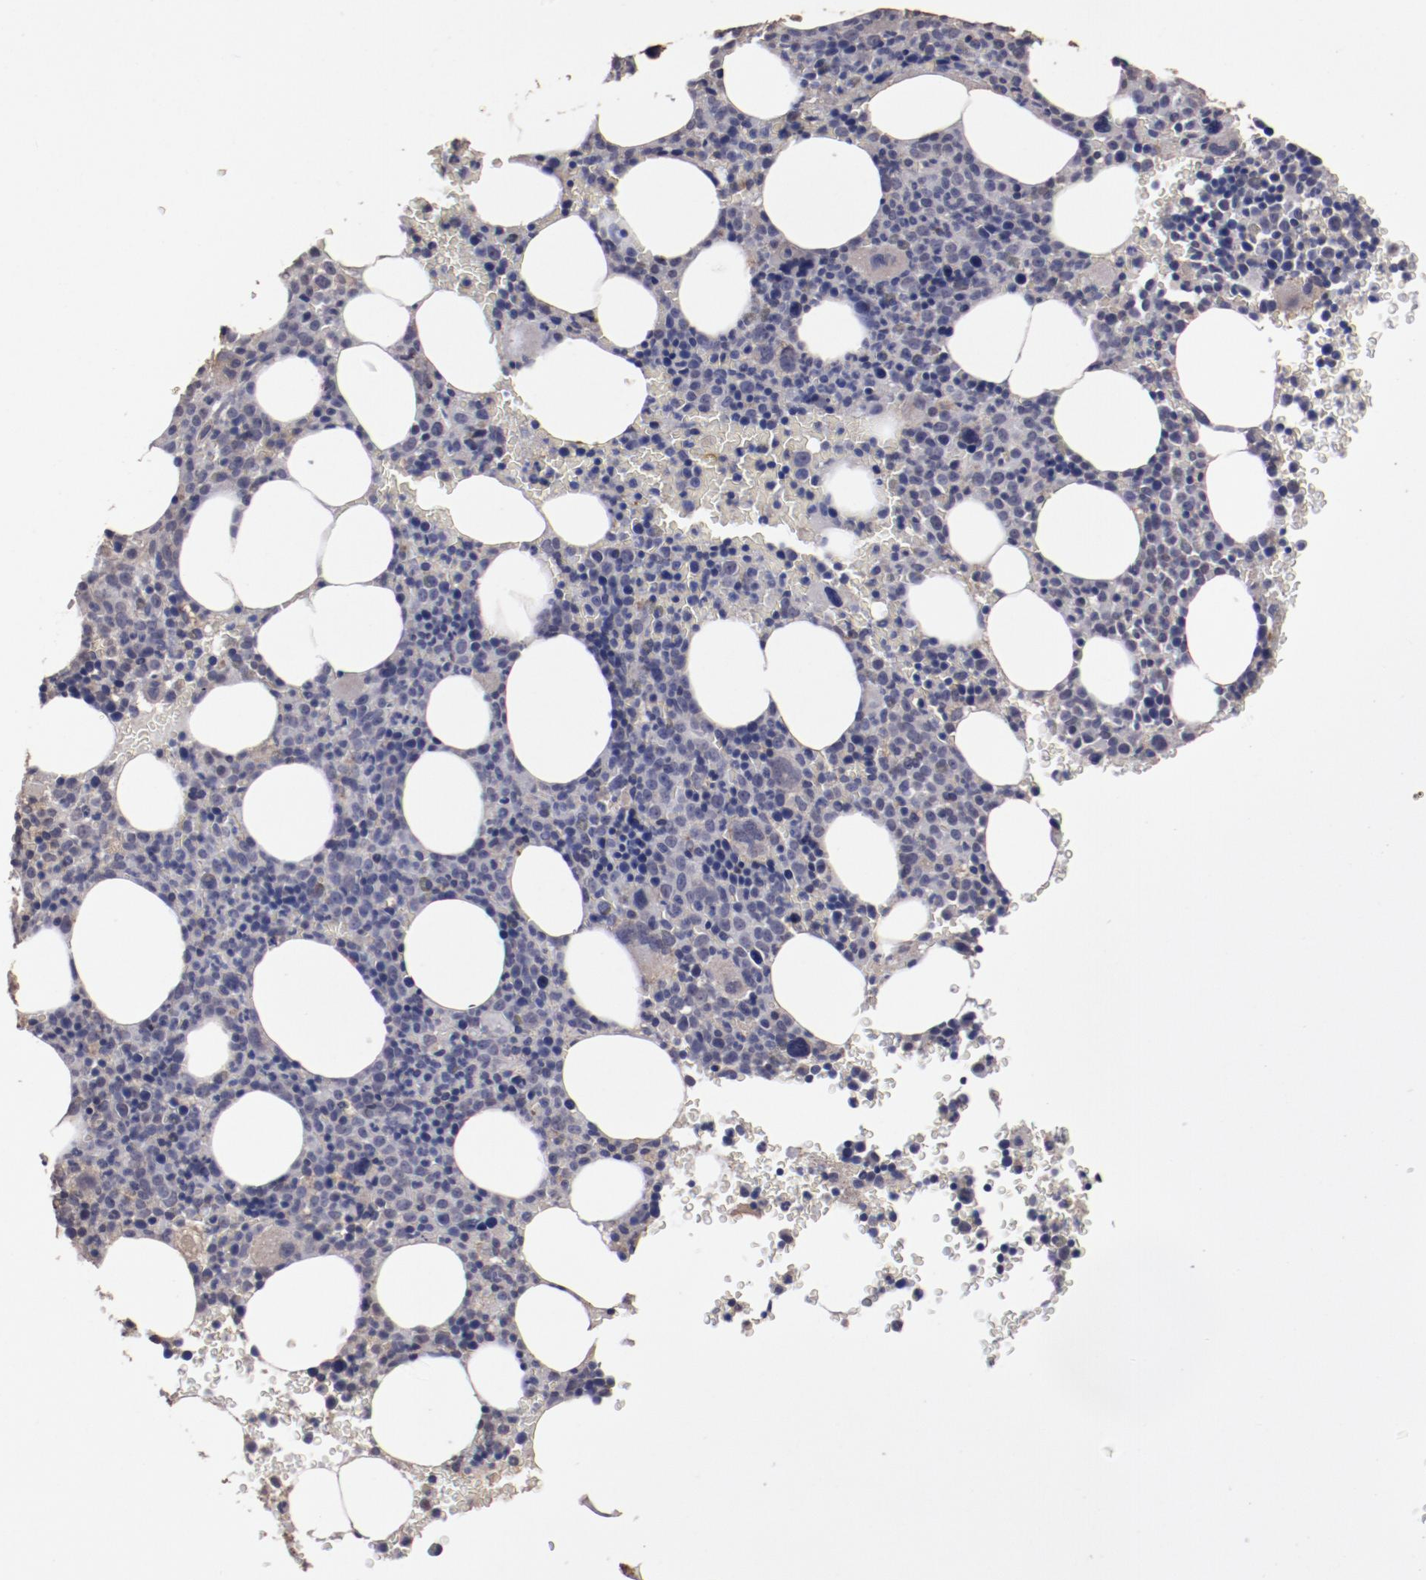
{"staining": {"intensity": "weak", "quantity": "<25%", "location": "cytoplasmic/membranous"}, "tissue": "bone marrow", "cell_type": "Hematopoietic cells", "image_type": "normal", "snomed": [{"axis": "morphology", "description": "Normal tissue, NOS"}, {"axis": "topography", "description": "Bone marrow"}], "caption": "Hematopoietic cells show no significant staining in unremarkable bone marrow.", "gene": "FAT1", "patient": {"sex": "male", "age": 68}}